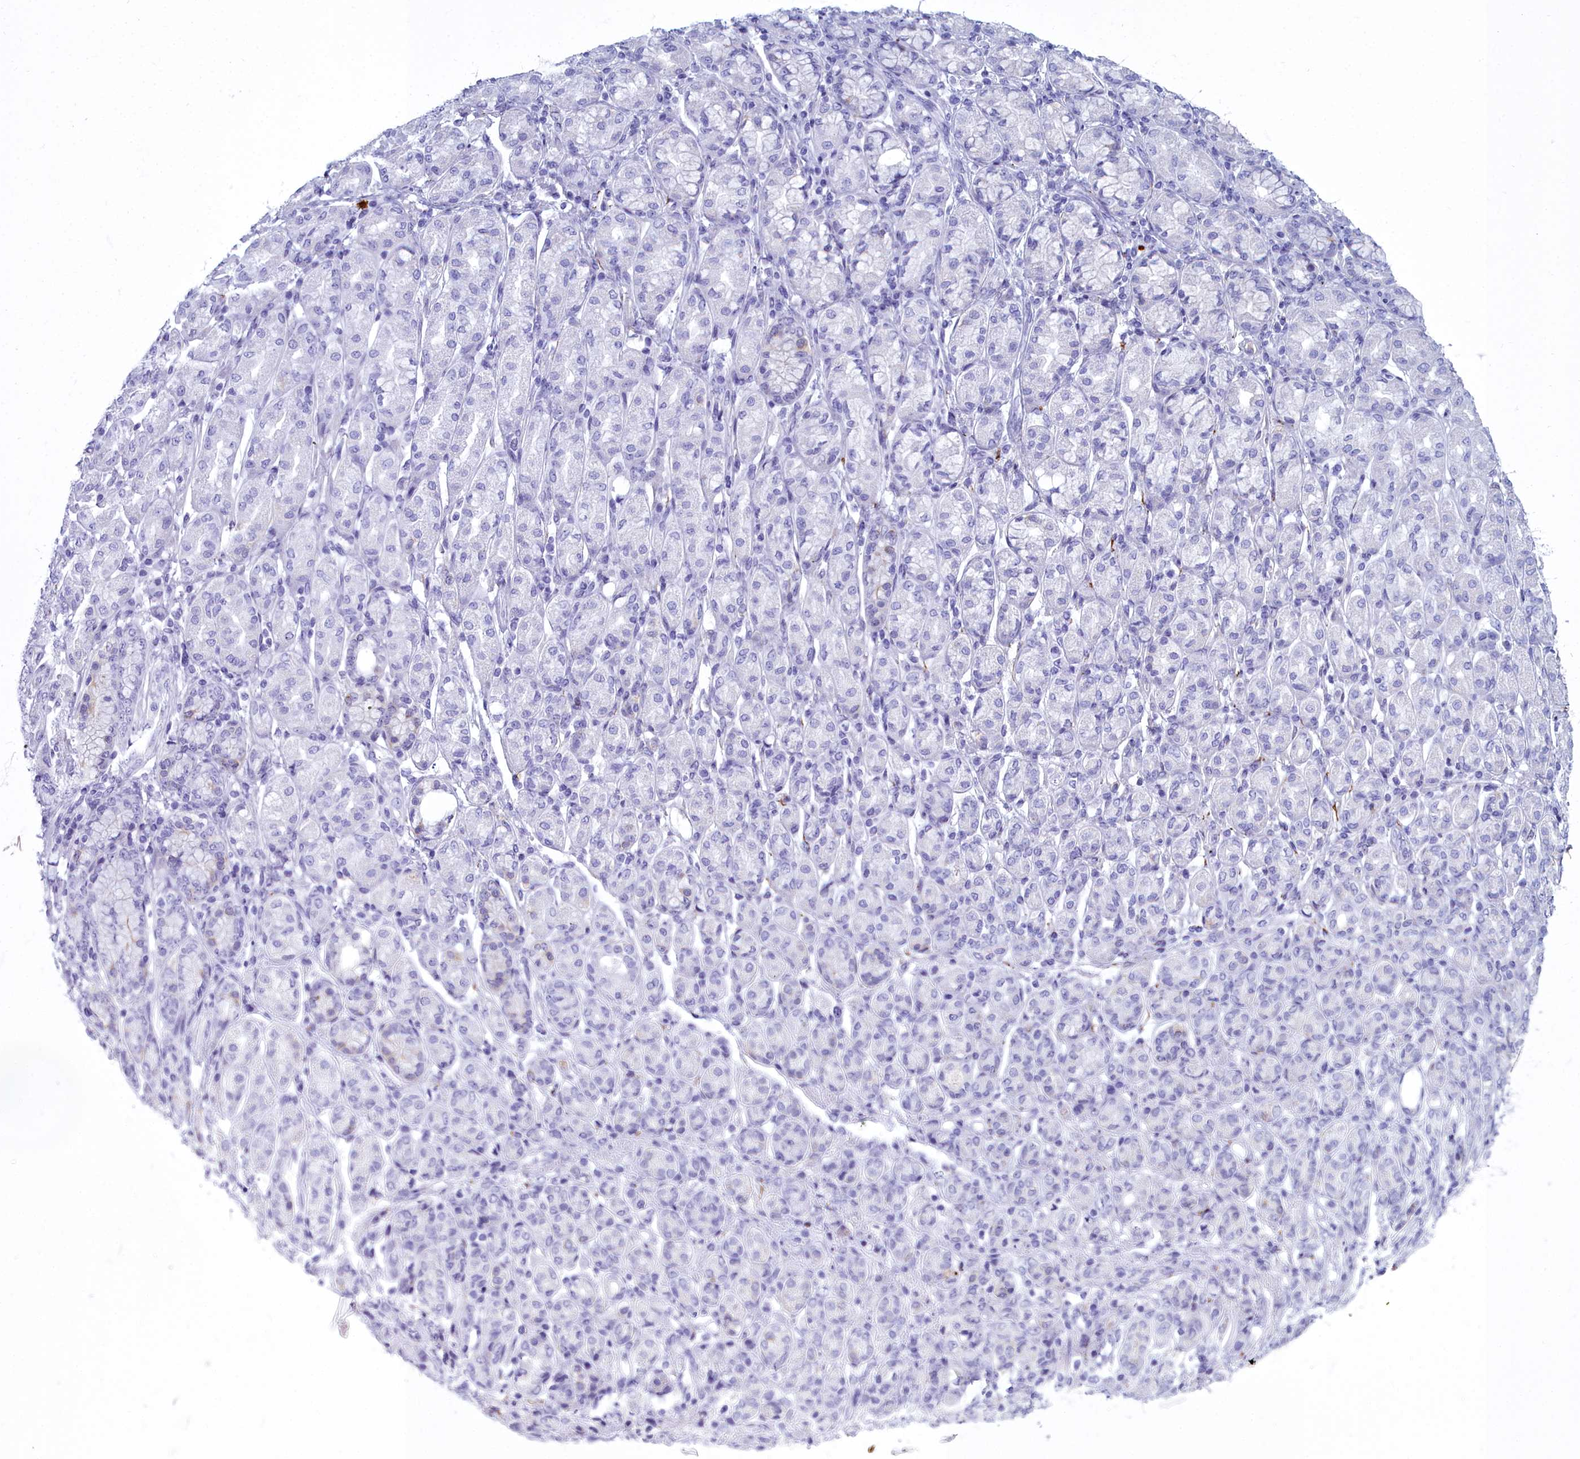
{"staining": {"intensity": "negative", "quantity": "none", "location": "none"}, "tissue": "stomach cancer", "cell_type": "Tumor cells", "image_type": "cancer", "snomed": [{"axis": "morphology", "description": "Adenocarcinoma, NOS"}, {"axis": "topography", "description": "Stomach"}], "caption": "Micrograph shows no significant protein staining in tumor cells of stomach adenocarcinoma.", "gene": "MAP6", "patient": {"sex": "female", "age": 79}}